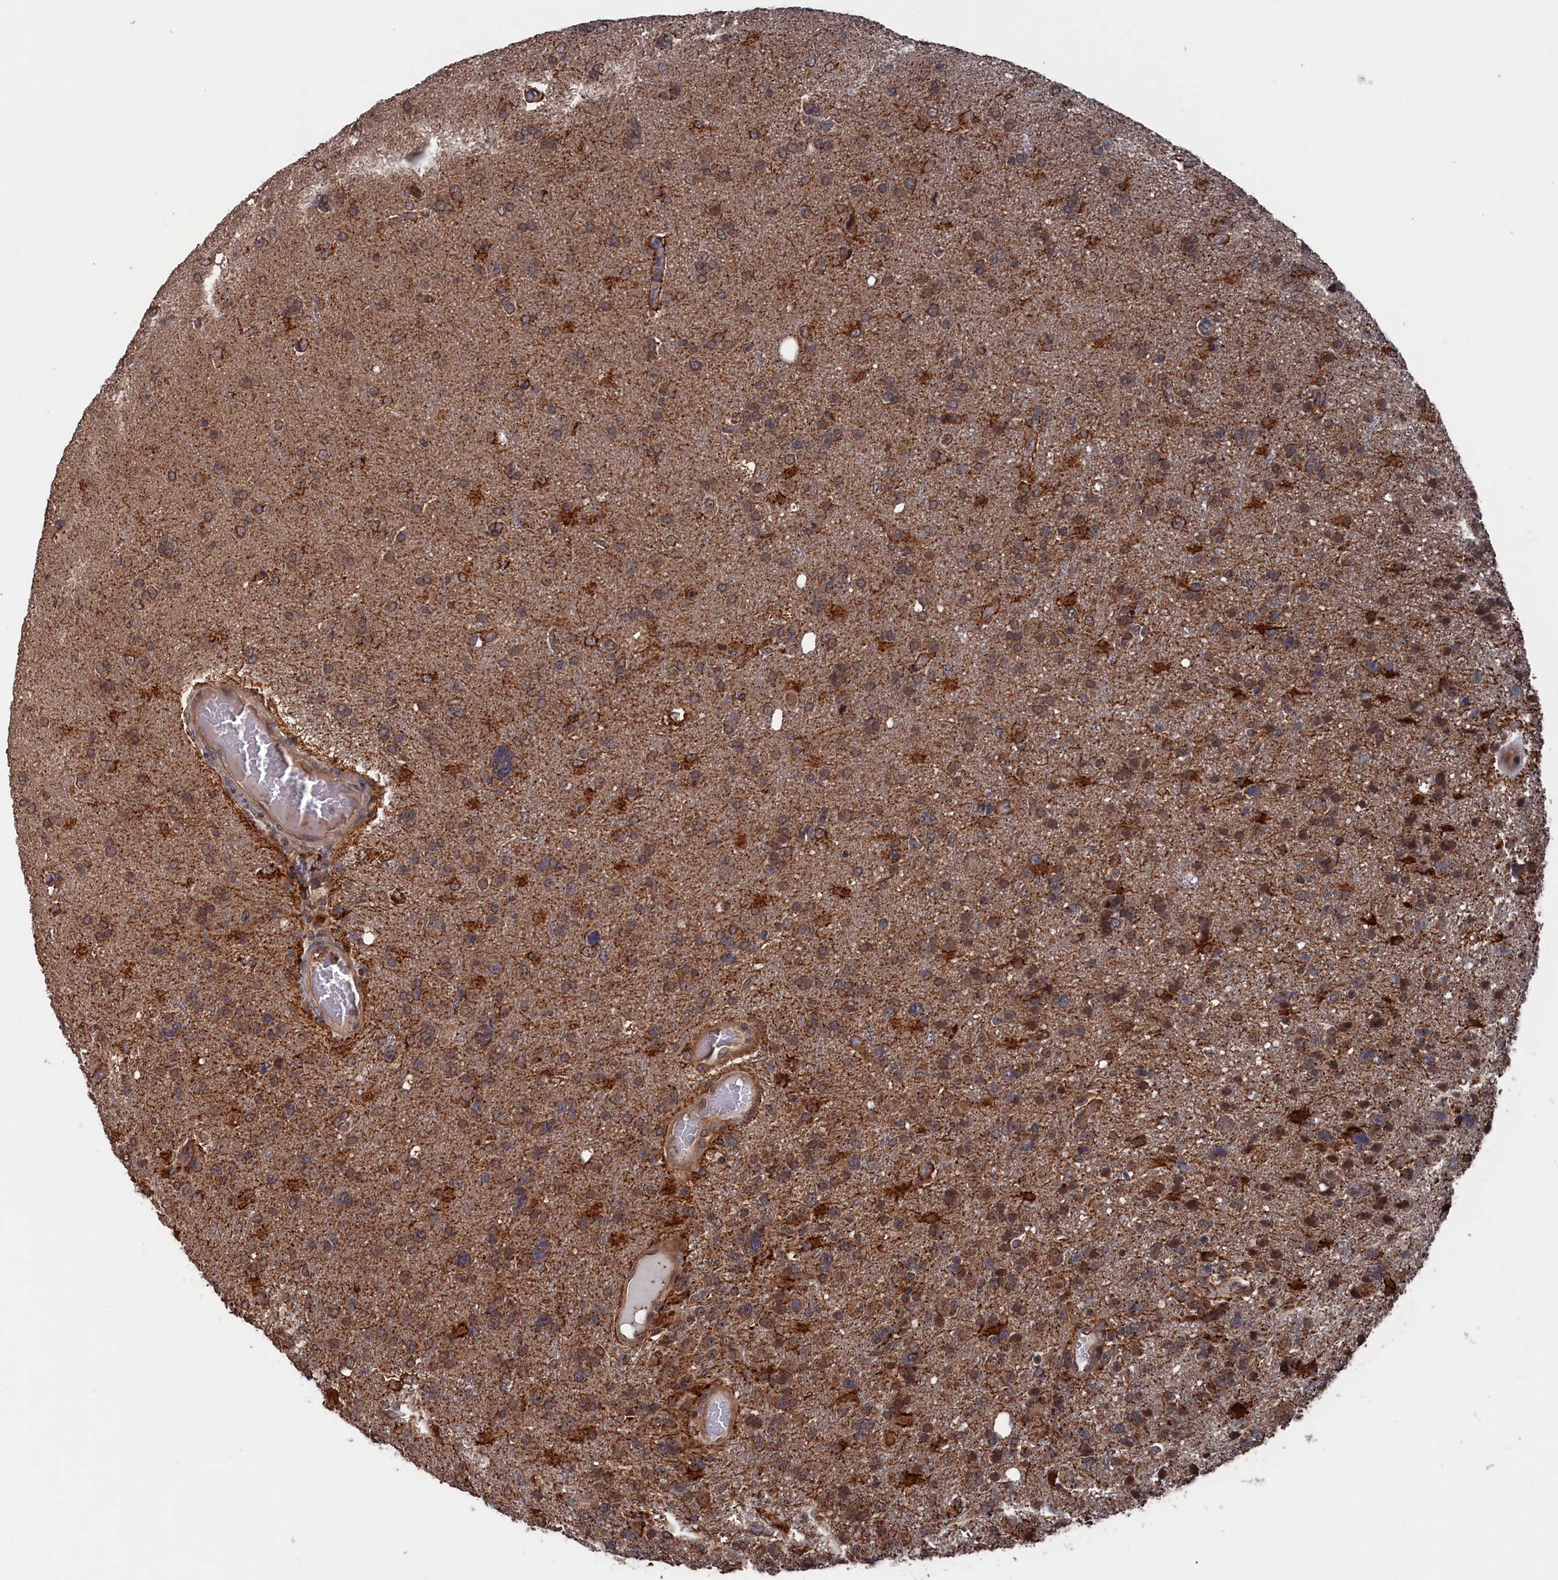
{"staining": {"intensity": "moderate", "quantity": ">75%", "location": "cytoplasmic/membranous"}, "tissue": "glioma", "cell_type": "Tumor cells", "image_type": "cancer", "snomed": [{"axis": "morphology", "description": "Glioma, malignant, High grade"}, {"axis": "topography", "description": "Brain"}], "caption": "Protein positivity by IHC reveals moderate cytoplasmic/membranous staining in about >75% of tumor cells in malignant high-grade glioma.", "gene": "PDE12", "patient": {"sex": "male", "age": 61}}